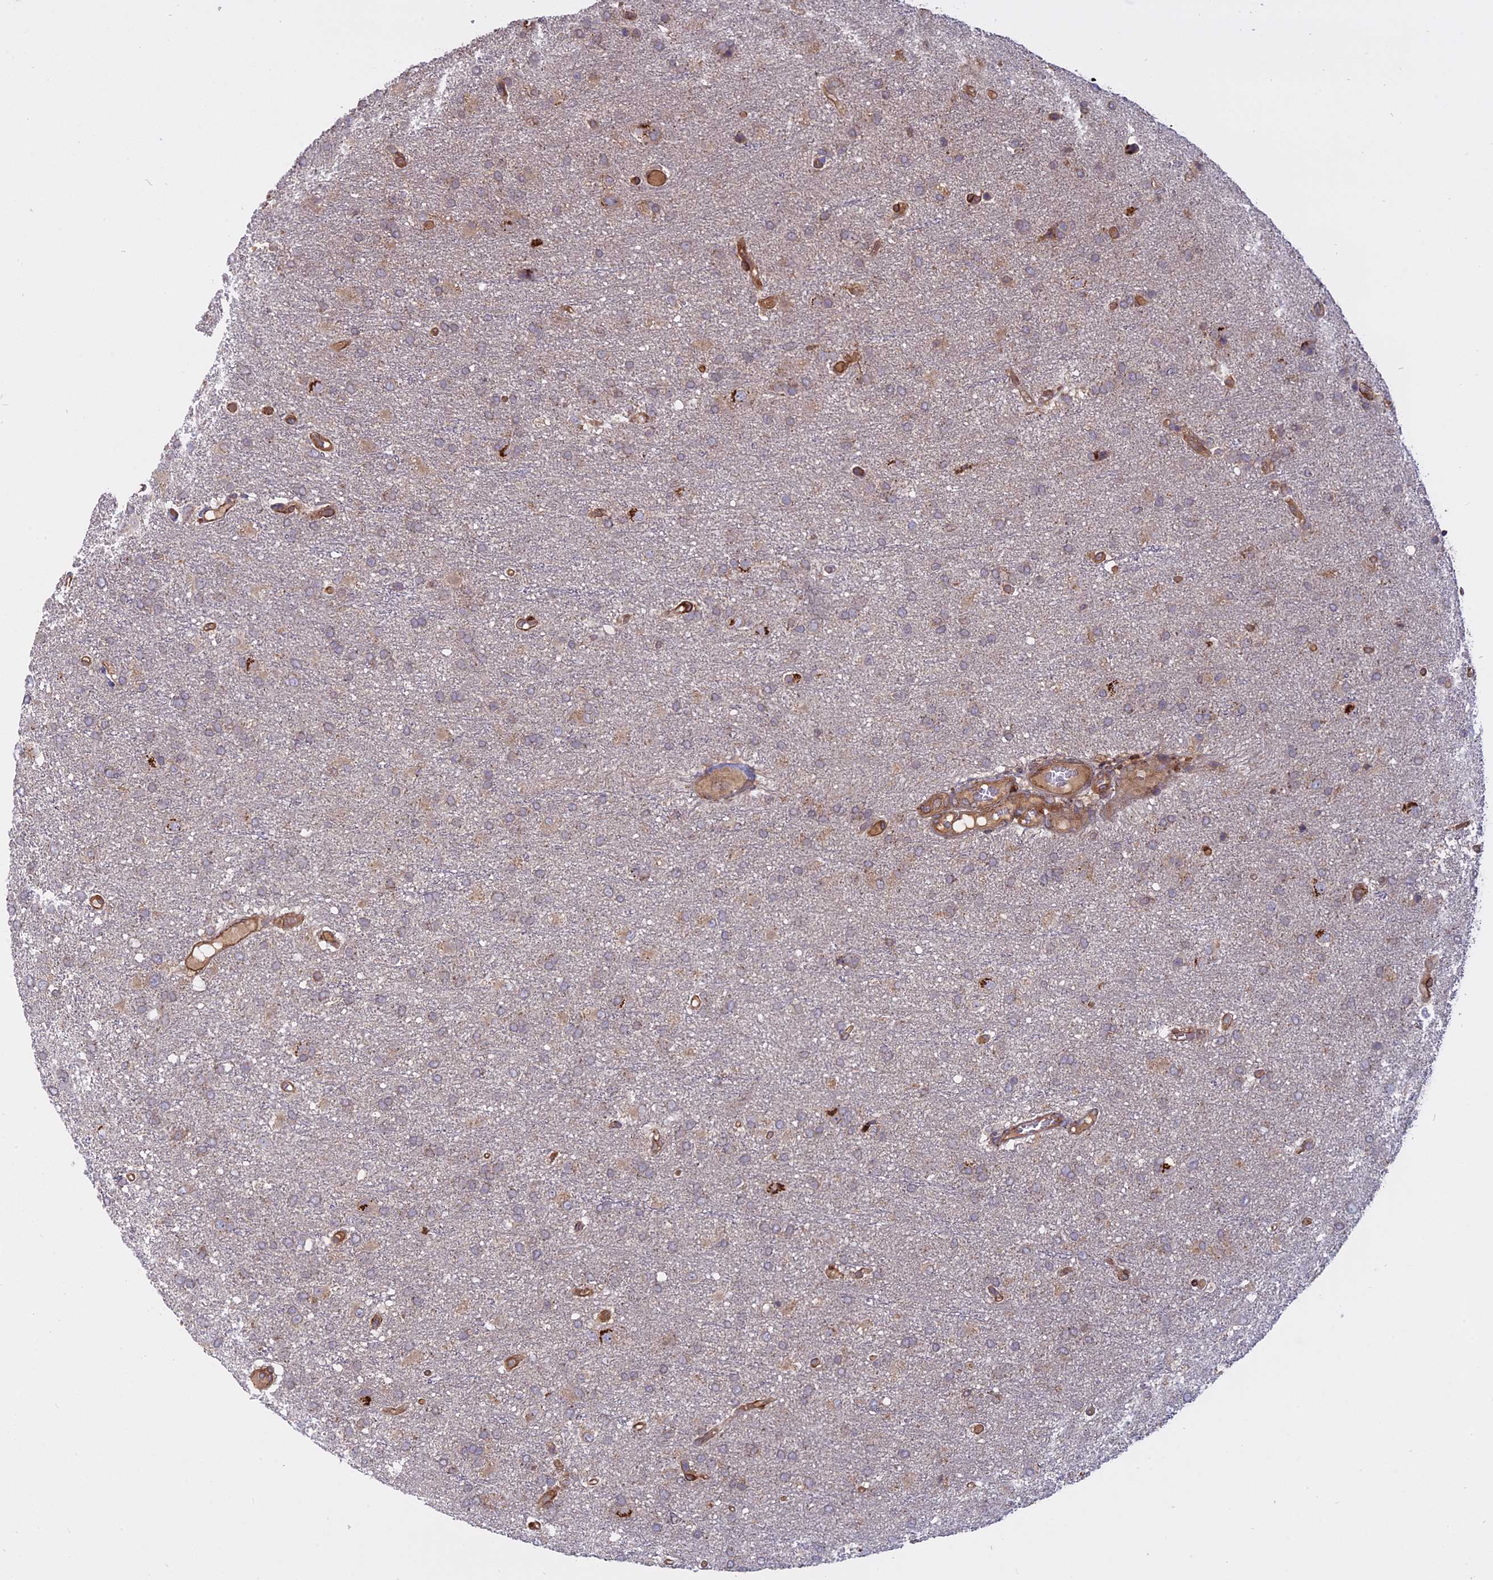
{"staining": {"intensity": "negative", "quantity": "none", "location": "none"}, "tissue": "glioma", "cell_type": "Tumor cells", "image_type": "cancer", "snomed": [{"axis": "morphology", "description": "Glioma, malignant, High grade"}, {"axis": "topography", "description": "Brain"}], "caption": "Immunohistochemistry (IHC) image of neoplastic tissue: glioma stained with DAB (3,3'-diaminobenzidine) reveals no significant protein staining in tumor cells.", "gene": "TMEM208", "patient": {"sex": "female", "age": 74}}